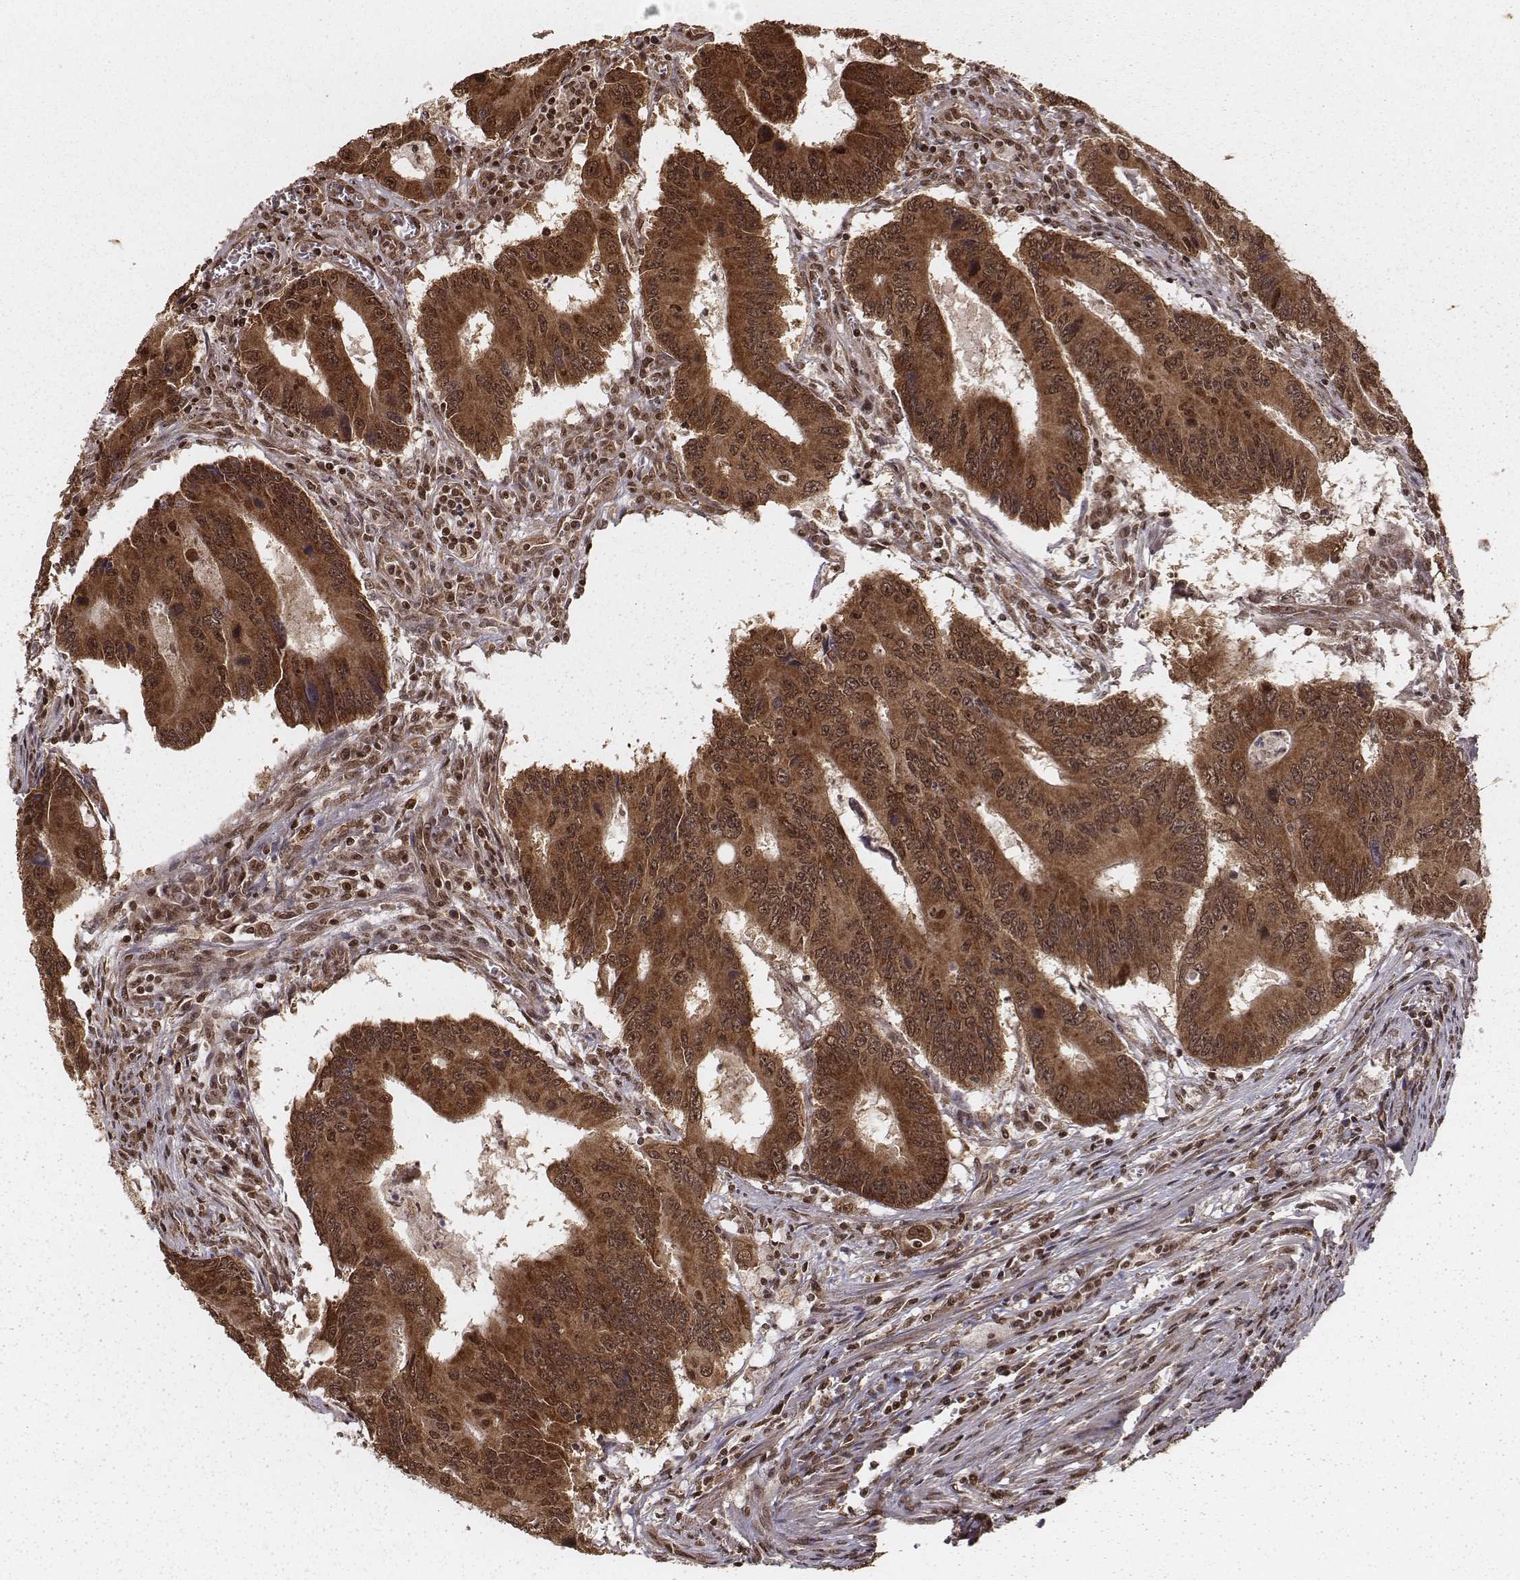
{"staining": {"intensity": "strong", "quantity": ">75%", "location": "cytoplasmic/membranous,nuclear"}, "tissue": "colorectal cancer", "cell_type": "Tumor cells", "image_type": "cancer", "snomed": [{"axis": "morphology", "description": "Adenocarcinoma, NOS"}, {"axis": "topography", "description": "Colon"}], "caption": "High-power microscopy captured an IHC photomicrograph of adenocarcinoma (colorectal), revealing strong cytoplasmic/membranous and nuclear positivity in approximately >75% of tumor cells.", "gene": "NFX1", "patient": {"sex": "male", "age": 53}}